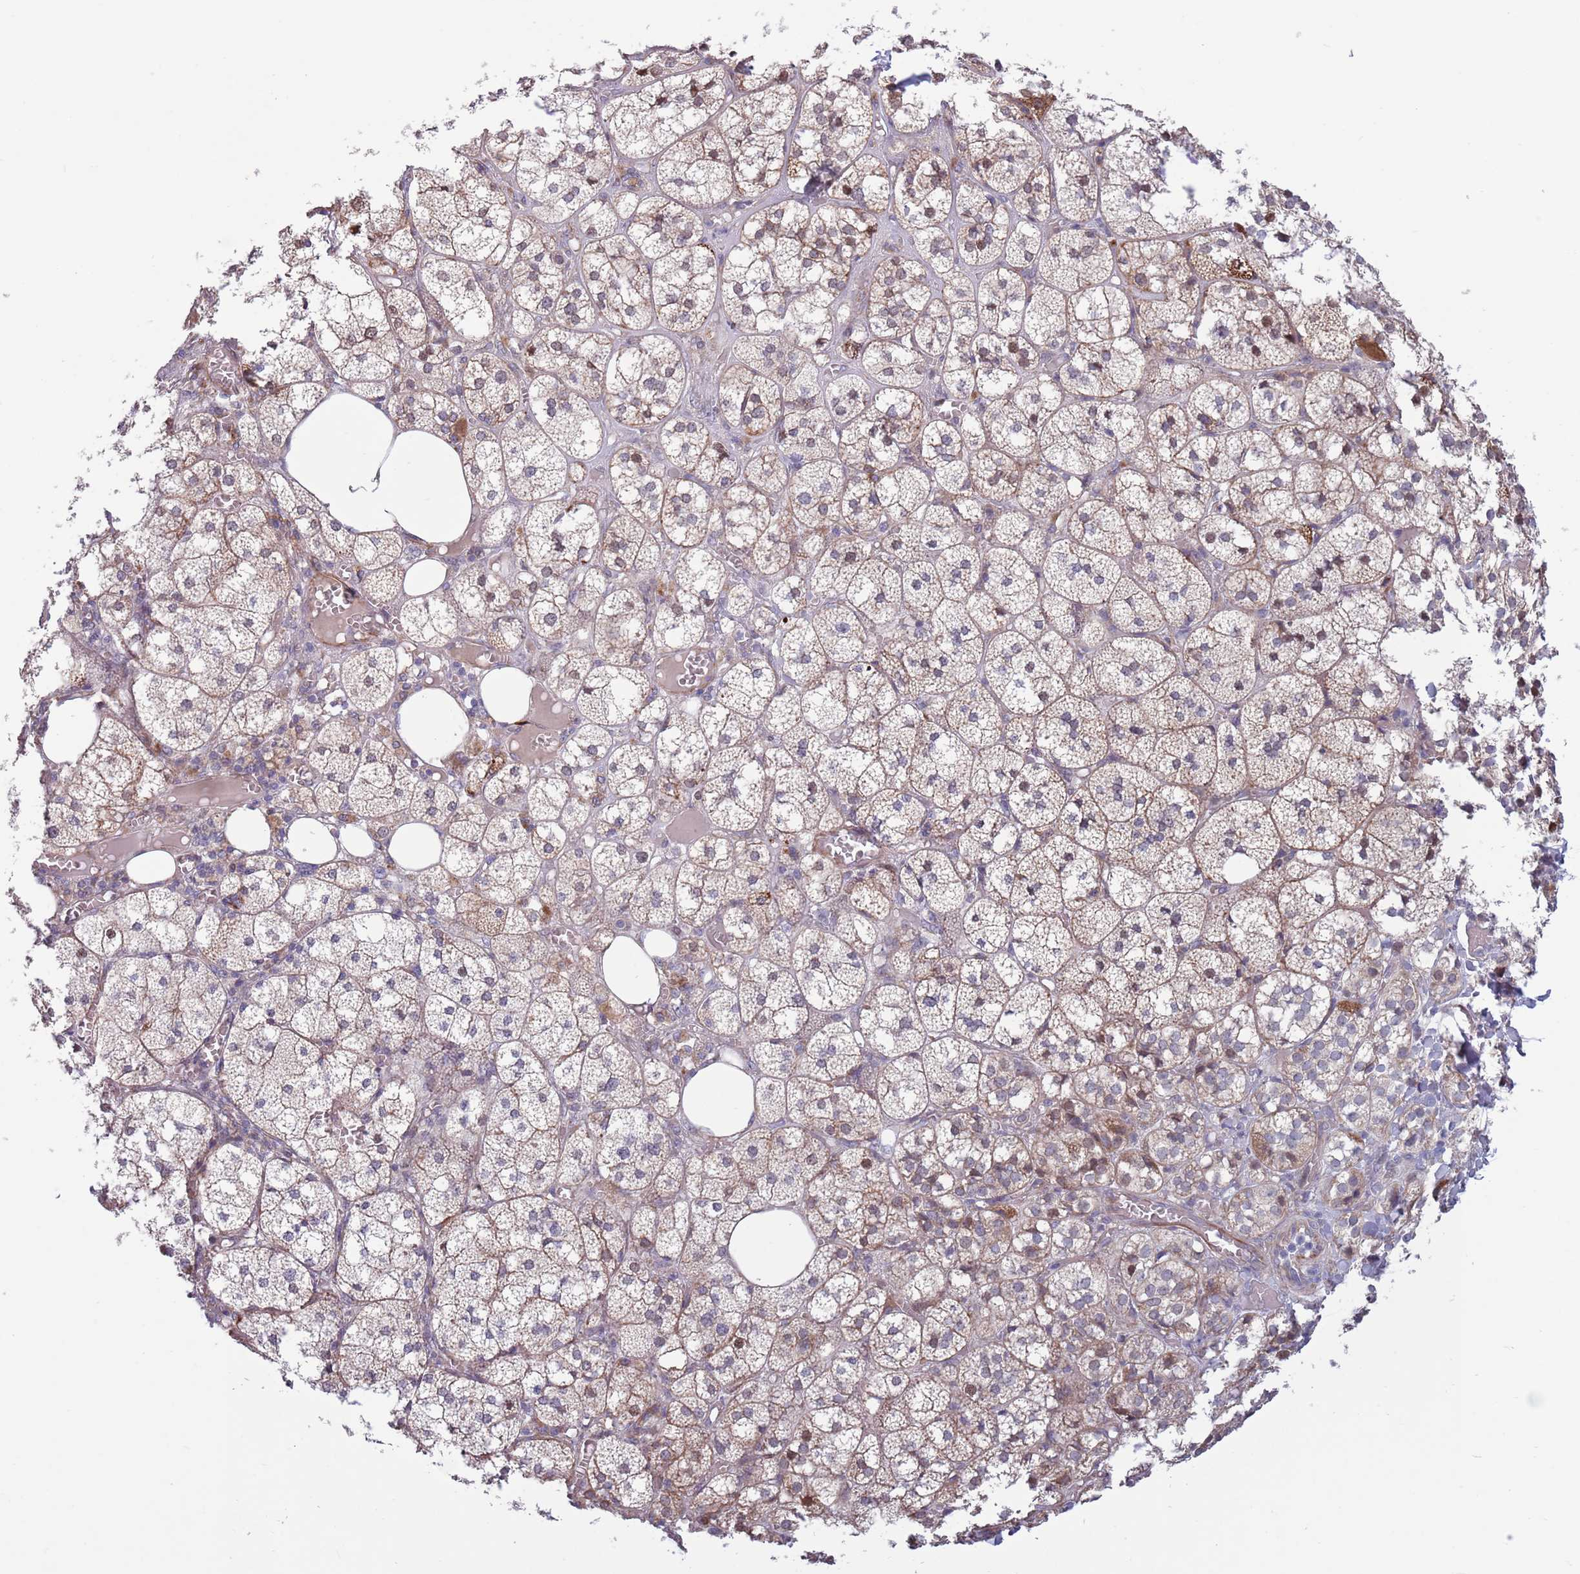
{"staining": {"intensity": "strong", "quantity": "<25%", "location": "cytoplasmic/membranous"}, "tissue": "adrenal gland", "cell_type": "Glandular cells", "image_type": "normal", "snomed": [{"axis": "morphology", "description": "Normal tissue, NOS"}, {"axis": "topography", "description": "Adrenal gland"}], "caption": "IHC (DAB) staining of unremarkable human adrenal gland demonstrates strong cytoplasmic/membranous protein positivity in about <25% of glandular cells.", "gene": "TYW1B", "patient": {"sex": "female", "age": 61}}